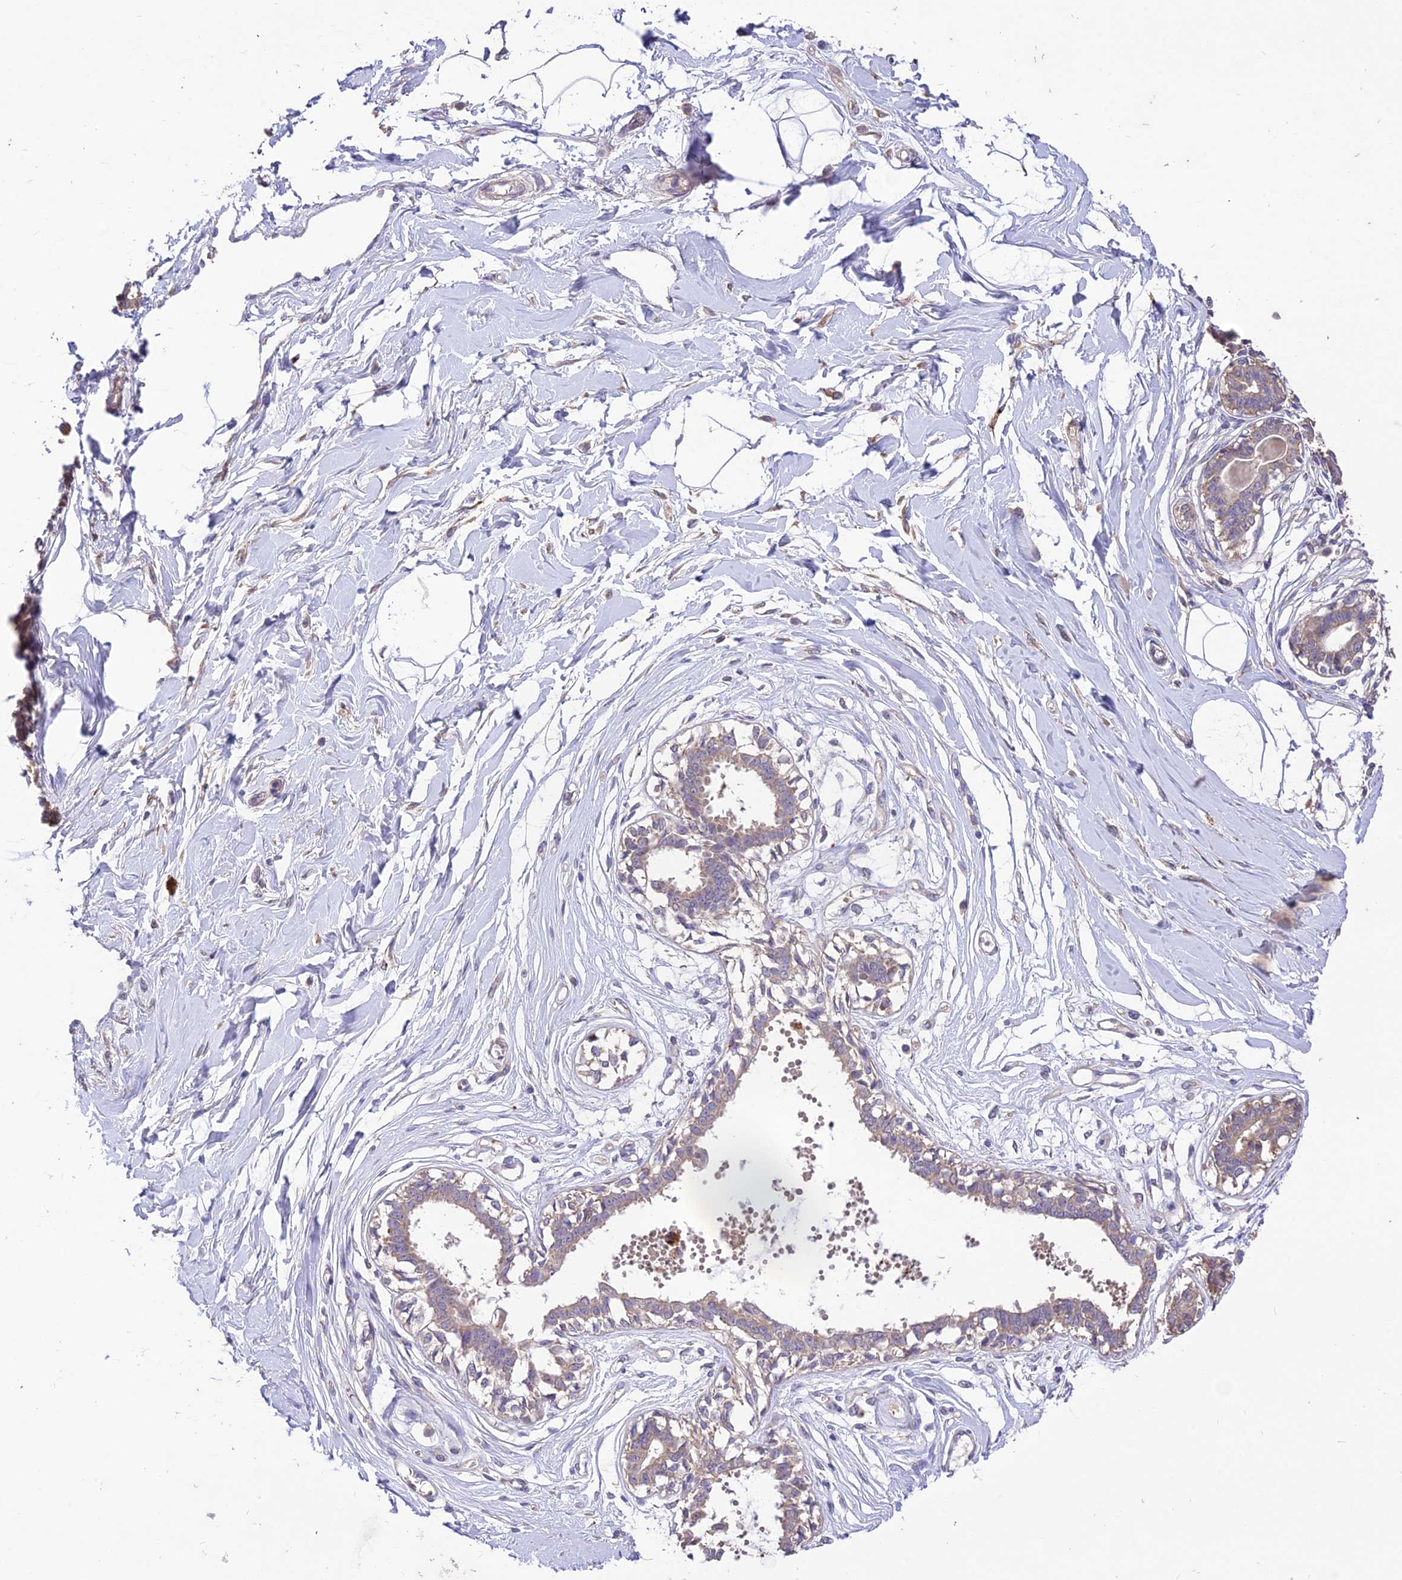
{"staining": {"intensity": "negative", "quantity": "none", "location": "none"}, "tissue": "breast", "cell_type": "Adipocytes", "image_type": "normal", "snomed": [{"axis": "morphology", "description": "Normal tissue, NOS"}, {"axis": "topography", "description": "Breast"}], "caption": "Human breast stained for a protein using immunohistochemistry exhibits no positivity in adipocytes.", "gene": "SDHD", "patient": {"sex": "female", "age": 45}}